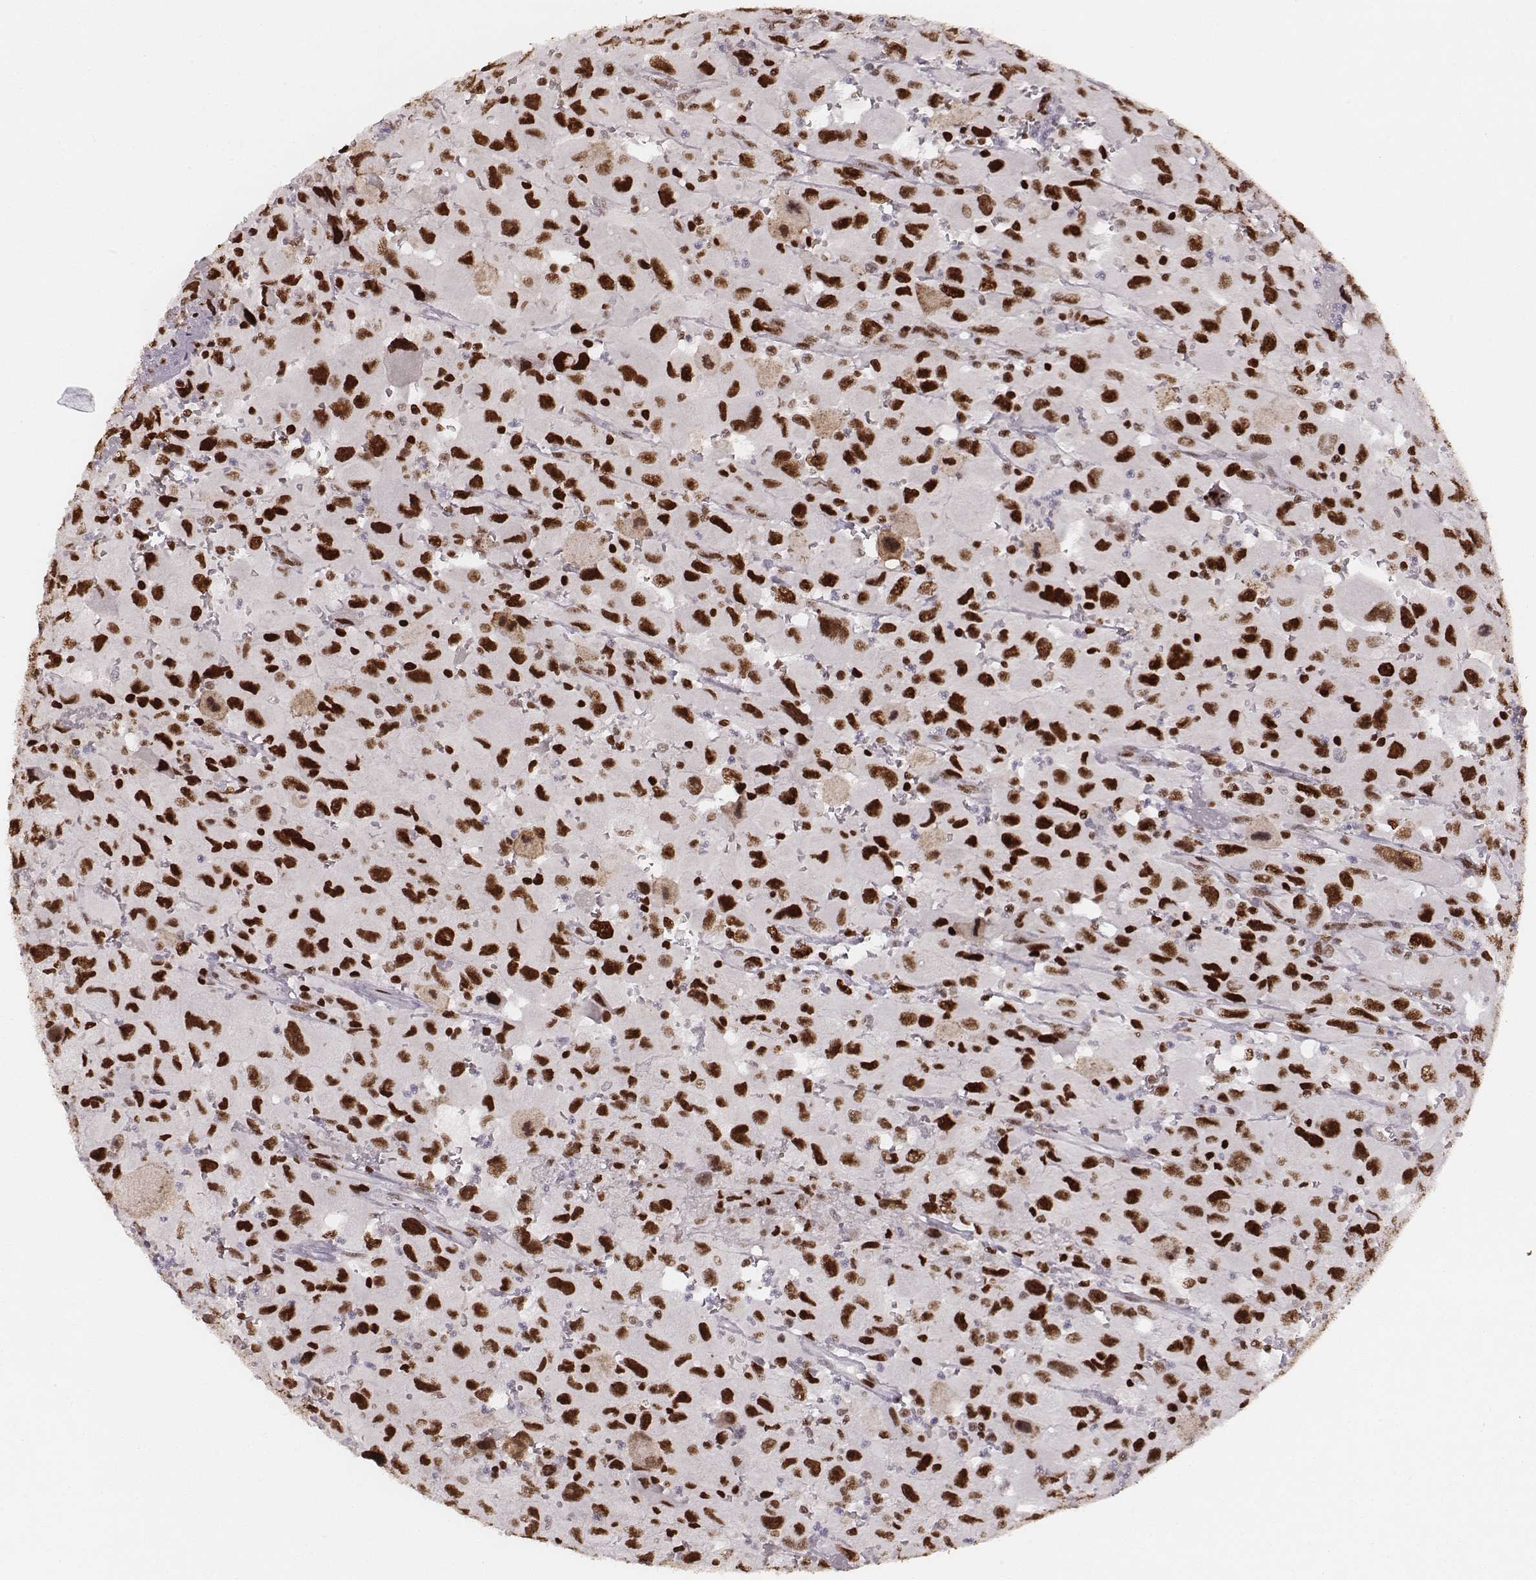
{"staining": {"intensity": "strong", "quantity": ">75%", "location": "nuclear"}, "tissue": "head and neck cancer", "cell_type": "Tumor cells", "image_type": "cancer", "snomed": [{"axis": "morphology", "description": "Squamous cell carcinoma, NOS"}, {"axis": "morphology", "description": "Squamous cell carcinoma, metastatic, NOS"}, {"axis": "topography", "description": "Oral tissue"}, {"axis": "topography", "description": "Head-Neck"}], "caption": "Head and neck metastatic squamous cell carcinoma was stained to show a protein in brown. There is high levels of strong nuclear staining in approximately >75% of tumor cells. The staining is performed using DAB brown chromogen to label protein expression. The nuclei are counter-stained blue using hematoxylin.", "gene": "PARP1", "patient": {"sex": "female", "age": 85}}